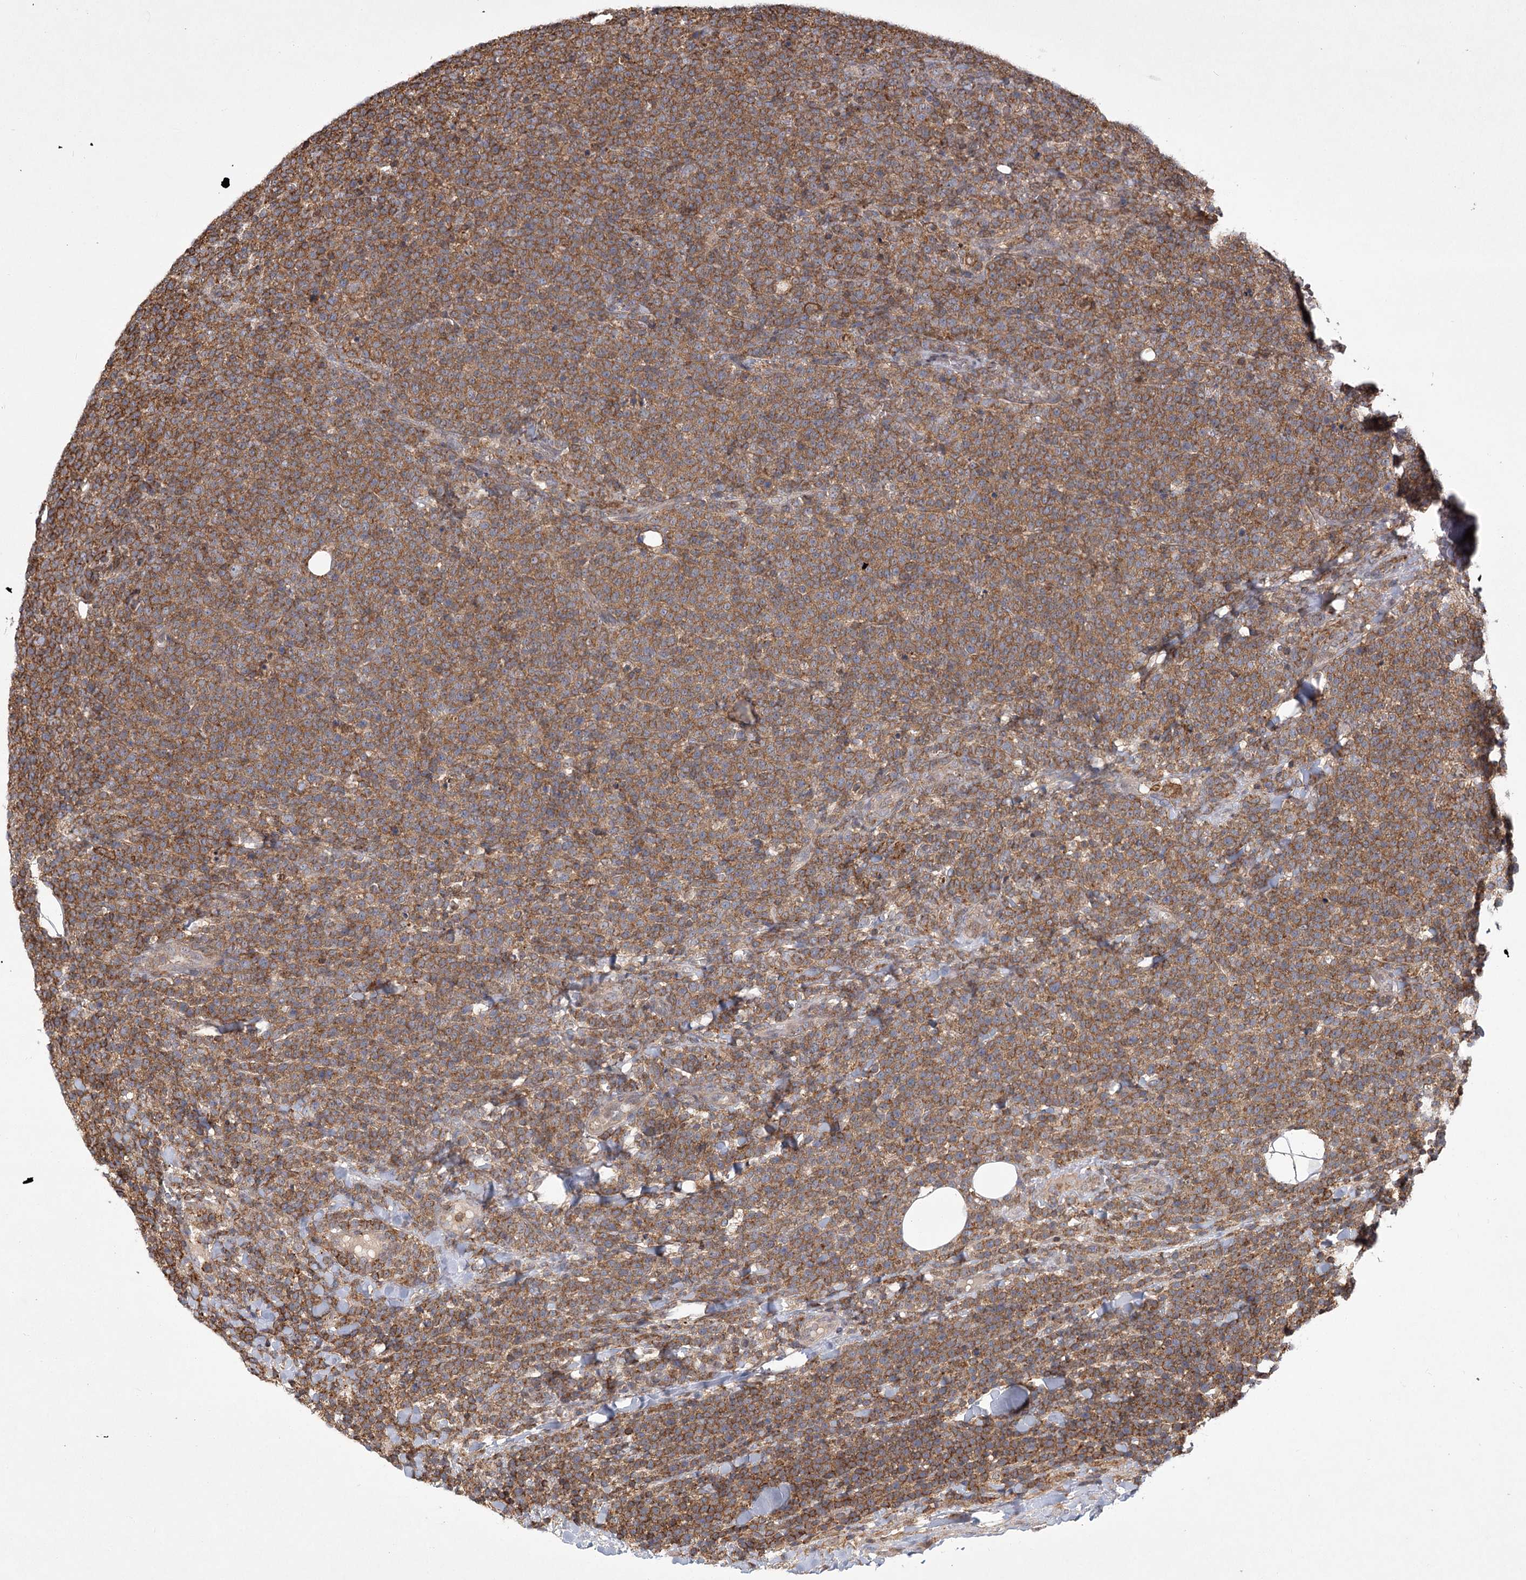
{"staining": {"intensity": "moderate", "quantity": ">75%", "location": "cytoplasmic/membranous"}, "tissue": "lymphoma", "cell_type": "Tumor cells", "image_type": "cancer", "snomed": [{"axis": "morphology", "description": "Malignant lymphoma, non-Hodgkin's type, High grade"}, {"axis": "topography", "description": "Lymph node"}], "caption": "Immunohistochemical staining of malignant lymphoma, non-Hodgkin's type (high-grade) reveals moderate cytoplasmic/membranous protein expression in approximately >75% of tumor cells.", "gene": "MEPE", "patient": {"sex": "male", "age": 61}}